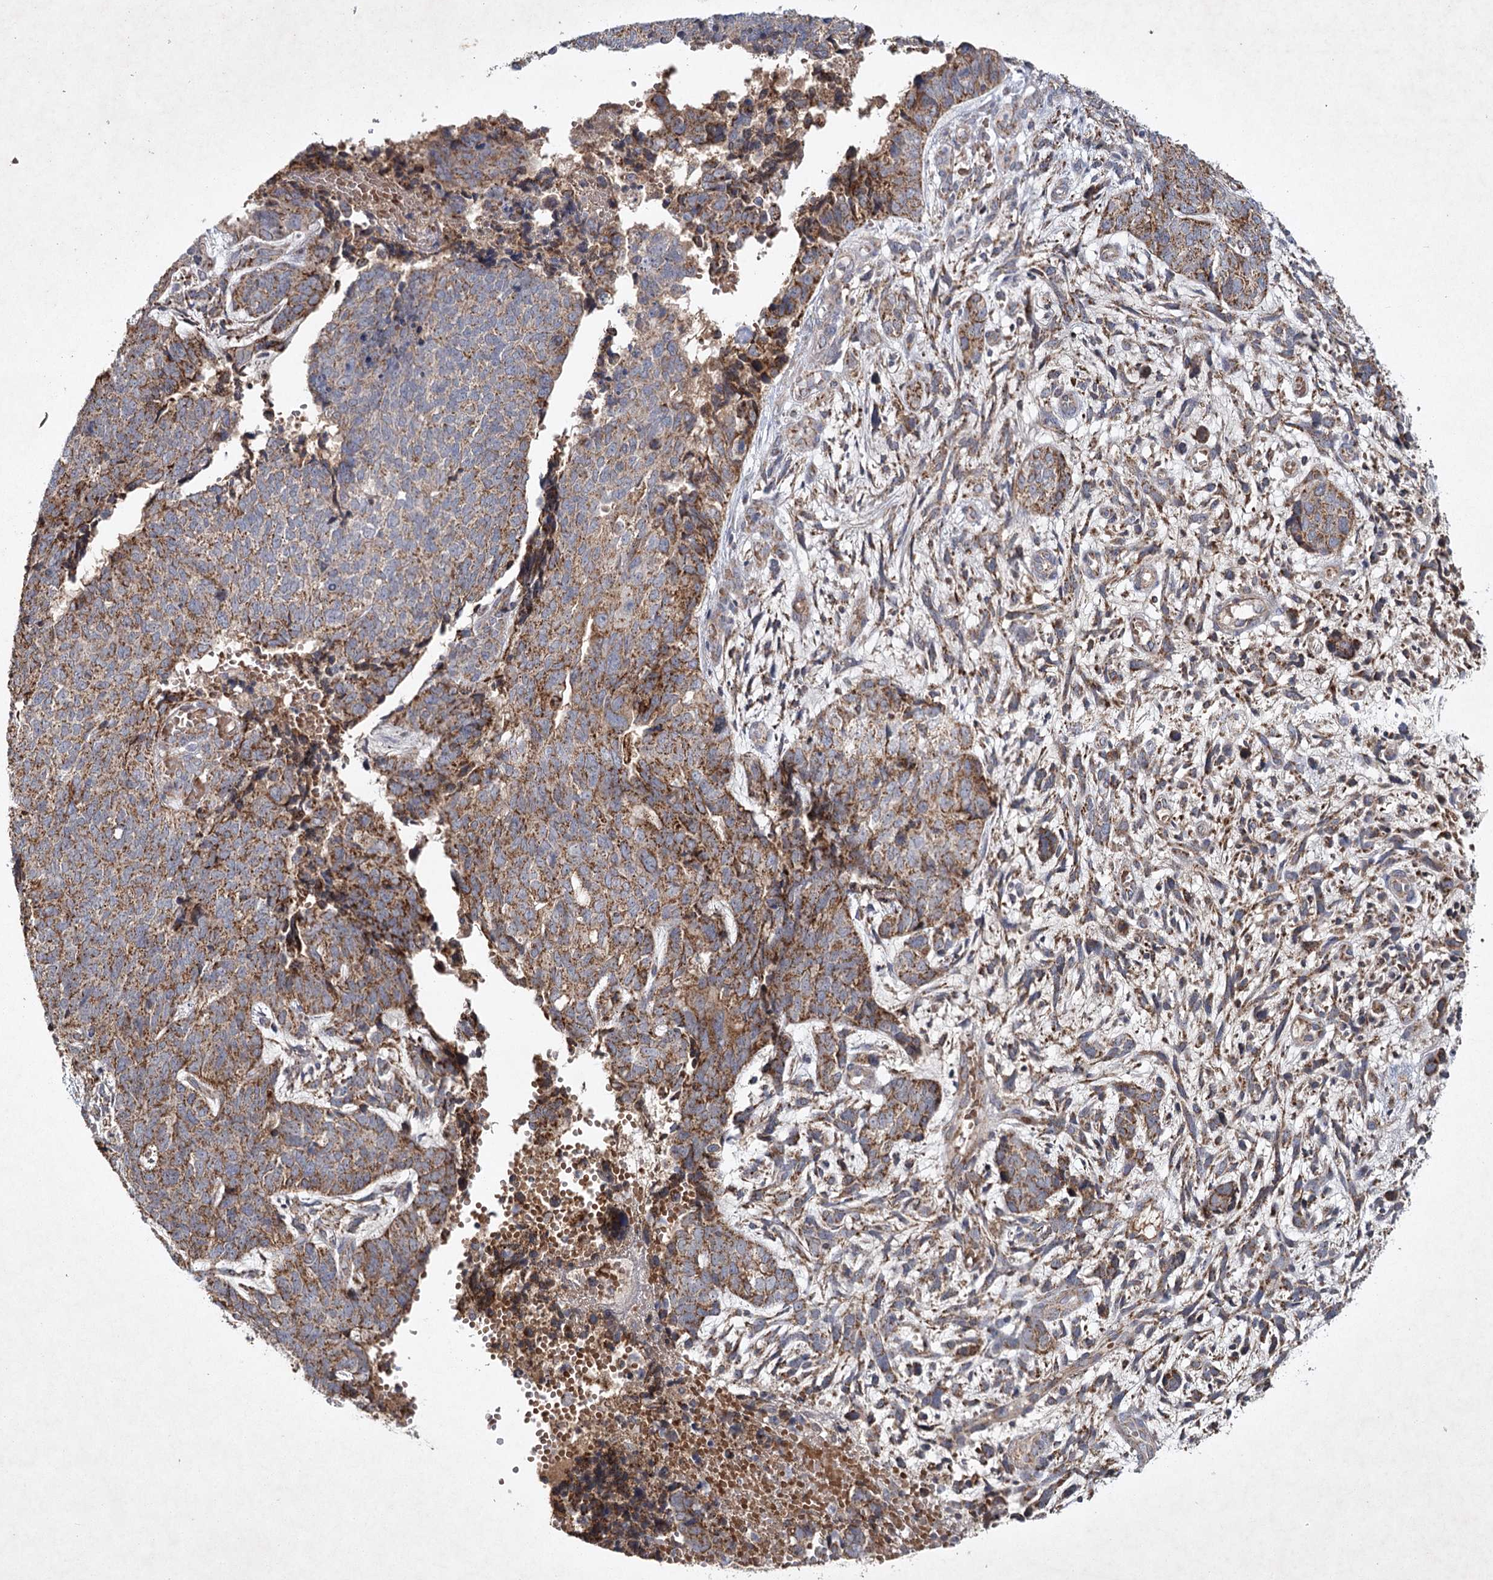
{"staining": {"intensity": "moderate", "quantity": ">75%", "location": "cytoplasmic/membranous"}, "tissue": "cervical cancer", "cell_type": "Tumor cells", "image_type": "cancer", "snomed": [{"axis": "morphology", "description": "Squamous cell carcinoma, NOS"}, {"axis": "topography", "description": "Cervix"}], "caption": "This image exhibits squamous cell carcinoma (cervical) stained with IHC to label a protein in brown. The cytoplasmic/membranous of tumor cells show moderate positivity for the protein. Nuclei are counter-stained blue.", "gene": "MRPL44", "patient": {"sex": "female", "age": 63}}